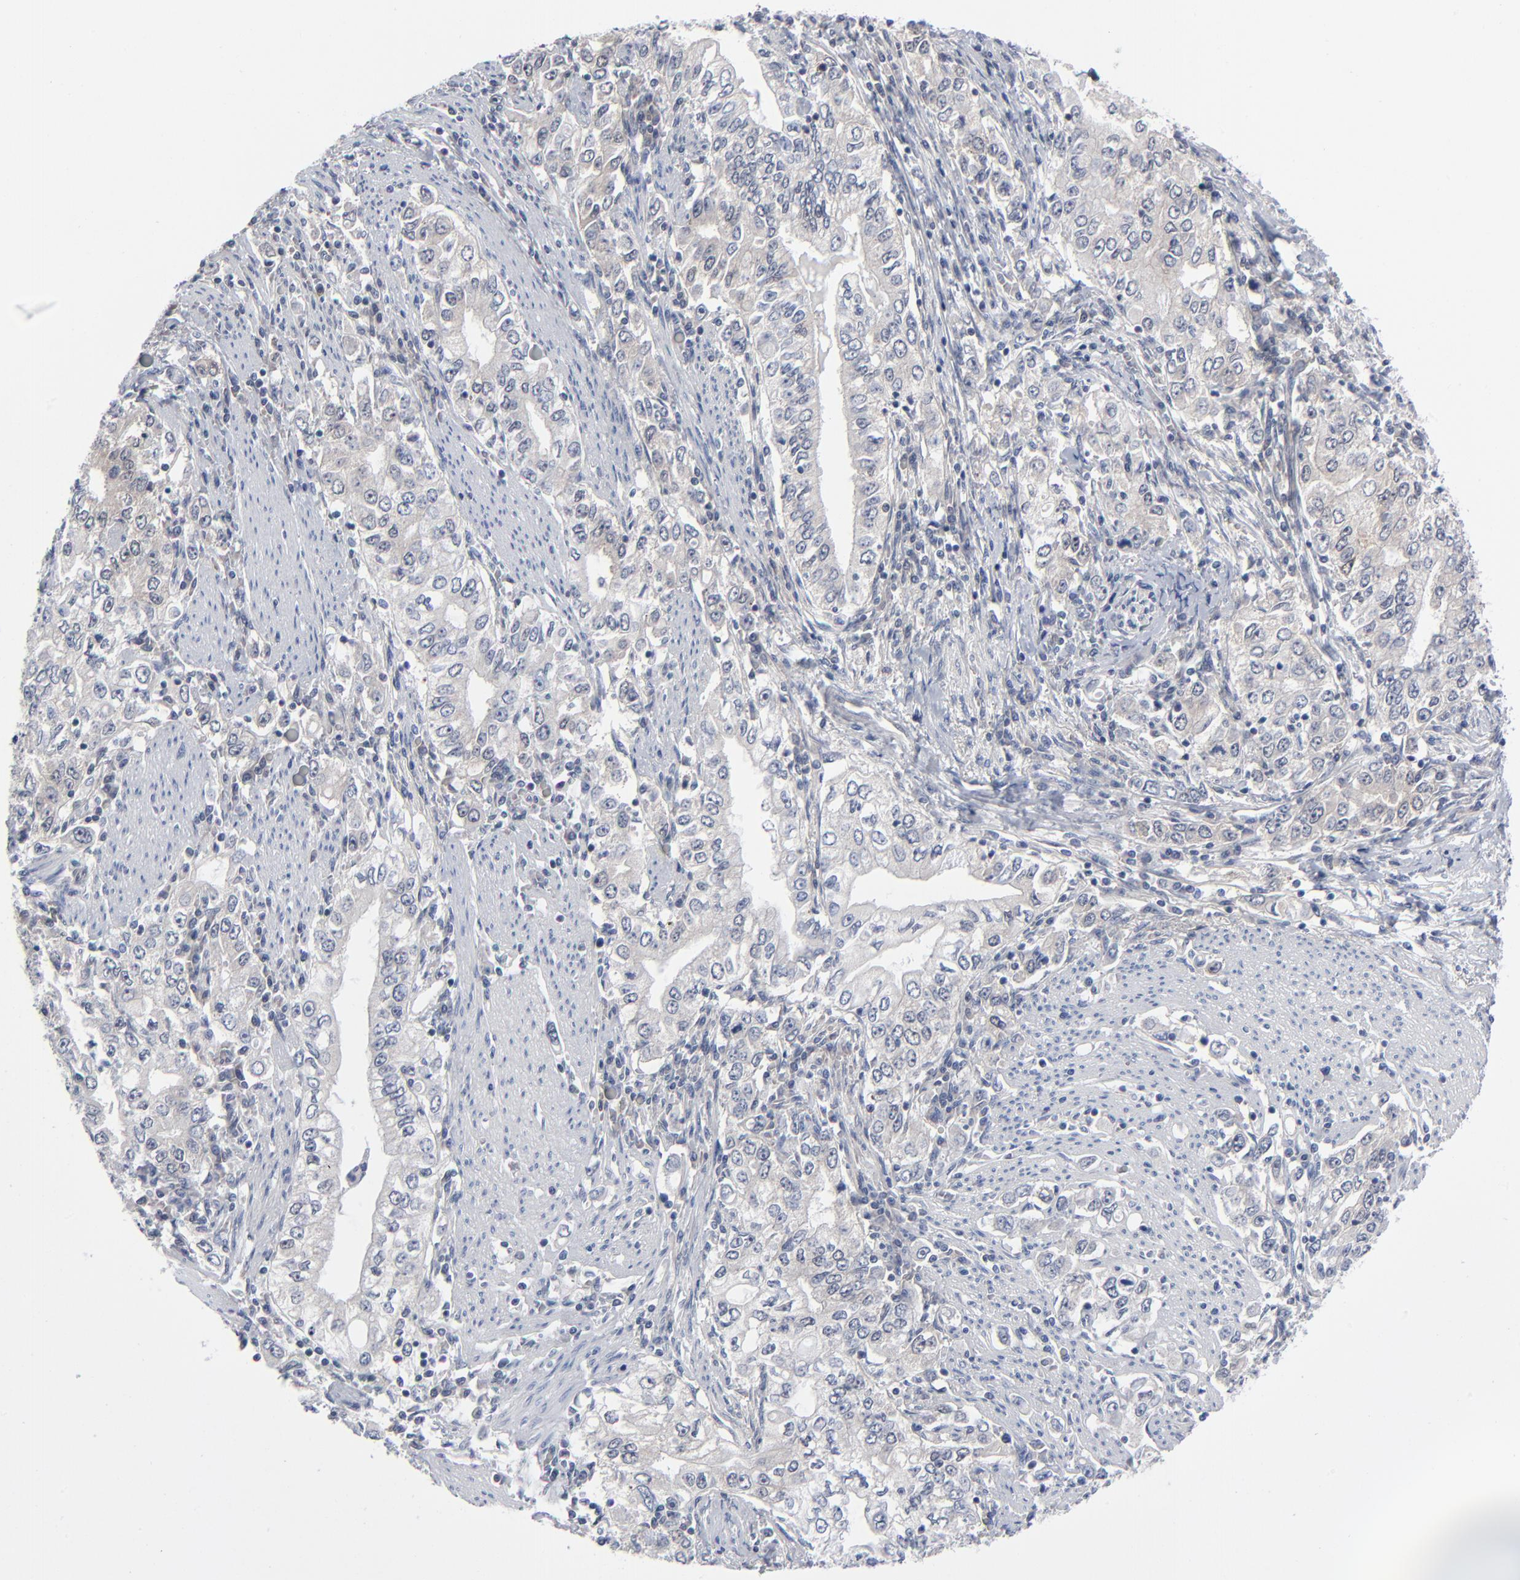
{"staining": {"intensity": "weak", "quantity": "<25%", "location": "cytoplasmic/membranous"}, "tissue": "stomach cancer", "cell_type": "Tumor cells", "image_type": "cancer", "snomed": [{"axis": "morphology", "description": "Adenocarcinoma, NOS"}, {"axis": "topography", "description": "Stomach, lower"}], "caption": "A high-resolution image shows immunohistochemistry staining of stomach cancer (adenocarcinoma), which shows no significant positivity in tumor cells.", "gene": "RPS6KB1", "patient": {"sex": "female", "age": 72}}